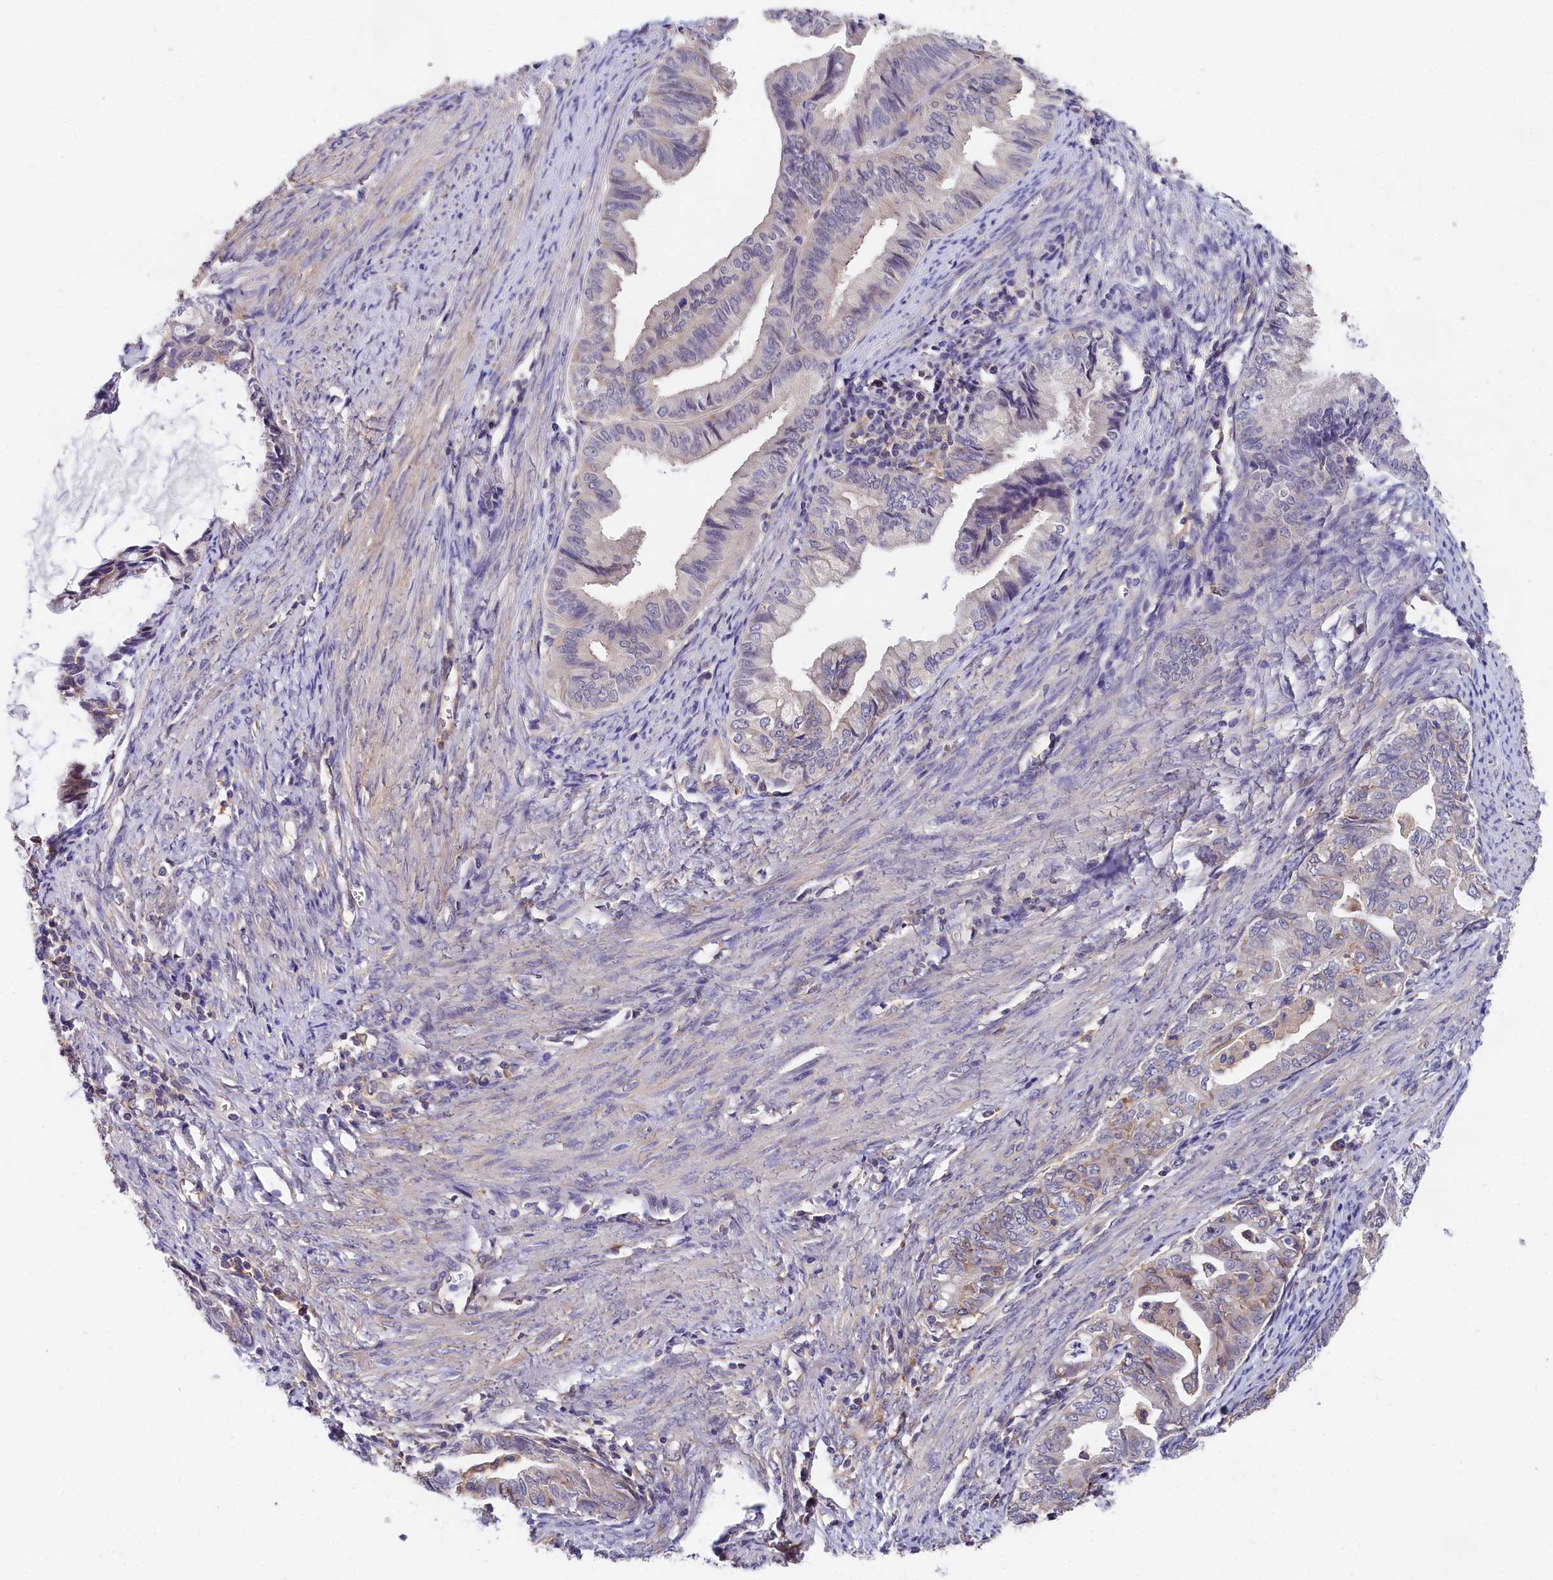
{"staining": {"intensity": "negative", "quantity": "none", "location": "none"}, "tissue": "endometrial cancer", "cell_type": "Tumor cells", "image_type": "cancer", "snomed": [{"axis": "morphology", "description": "Adenocarcinoma, NOS"}, {"axis": "topography", "description": "Endometrium"}], "caption": "This is an immunohistochemistry (IHC) histopathology image of adenocarcinoma (endometrial). There is no staining in tumor cells.", "gene": "OAS3", "patient": {"sex": "female", "age": 86}}